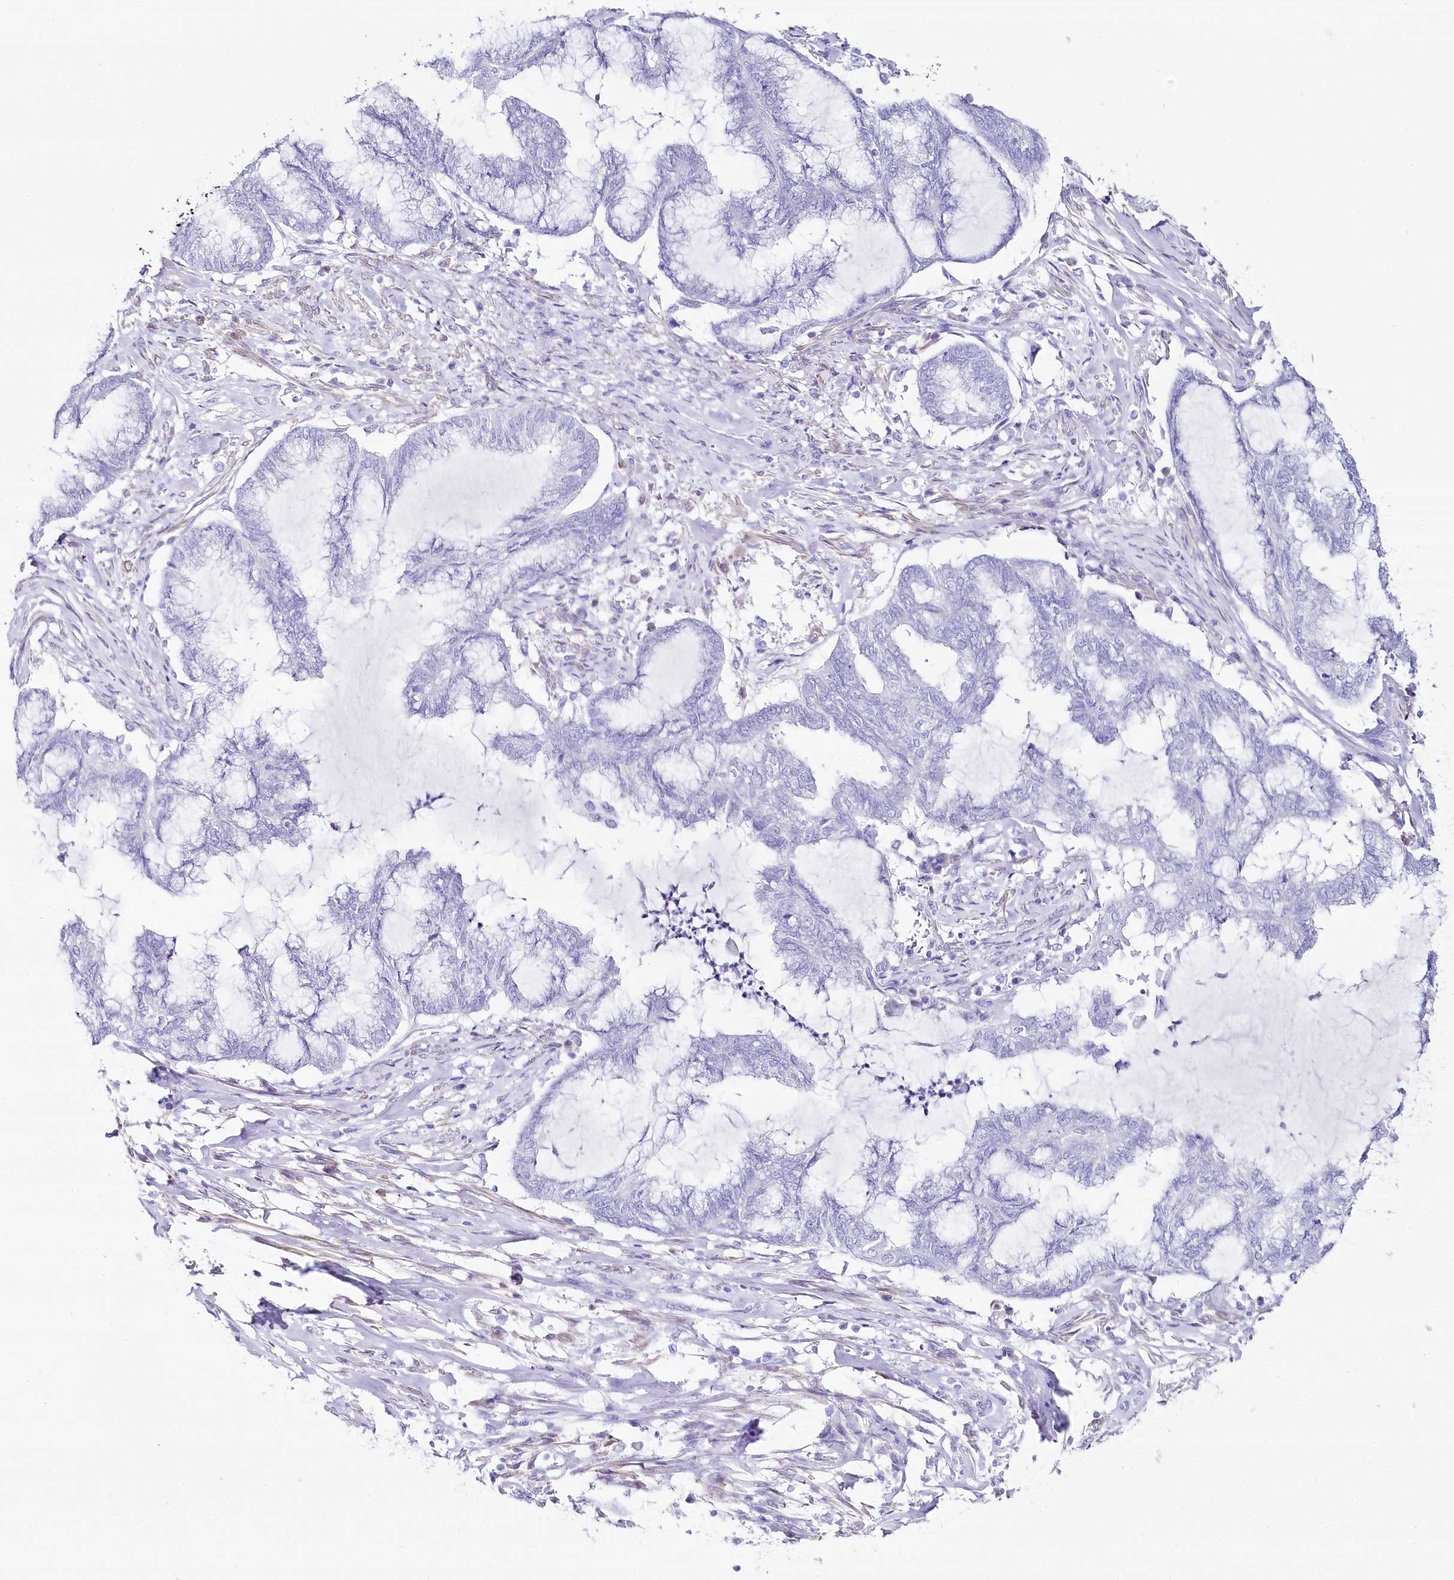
{"staining": {"intensity": "negative", "quantity": "none", "location": "none"}, "tissue": "endometrial cancer", "cell_type": "Tumor cells", "image_type": "cancer", "snomed": [{"axis": "morphology", "description": "Adenocarcinoma, NOS"}, {"axis": "topography", "description": "Endometrium"}], "caption": "Protein analysis of endometrial cancer exhibits no significant positivity in tumor cells.", "gene": "CSN3", "patient": {"sex": "female", "age": 86}}